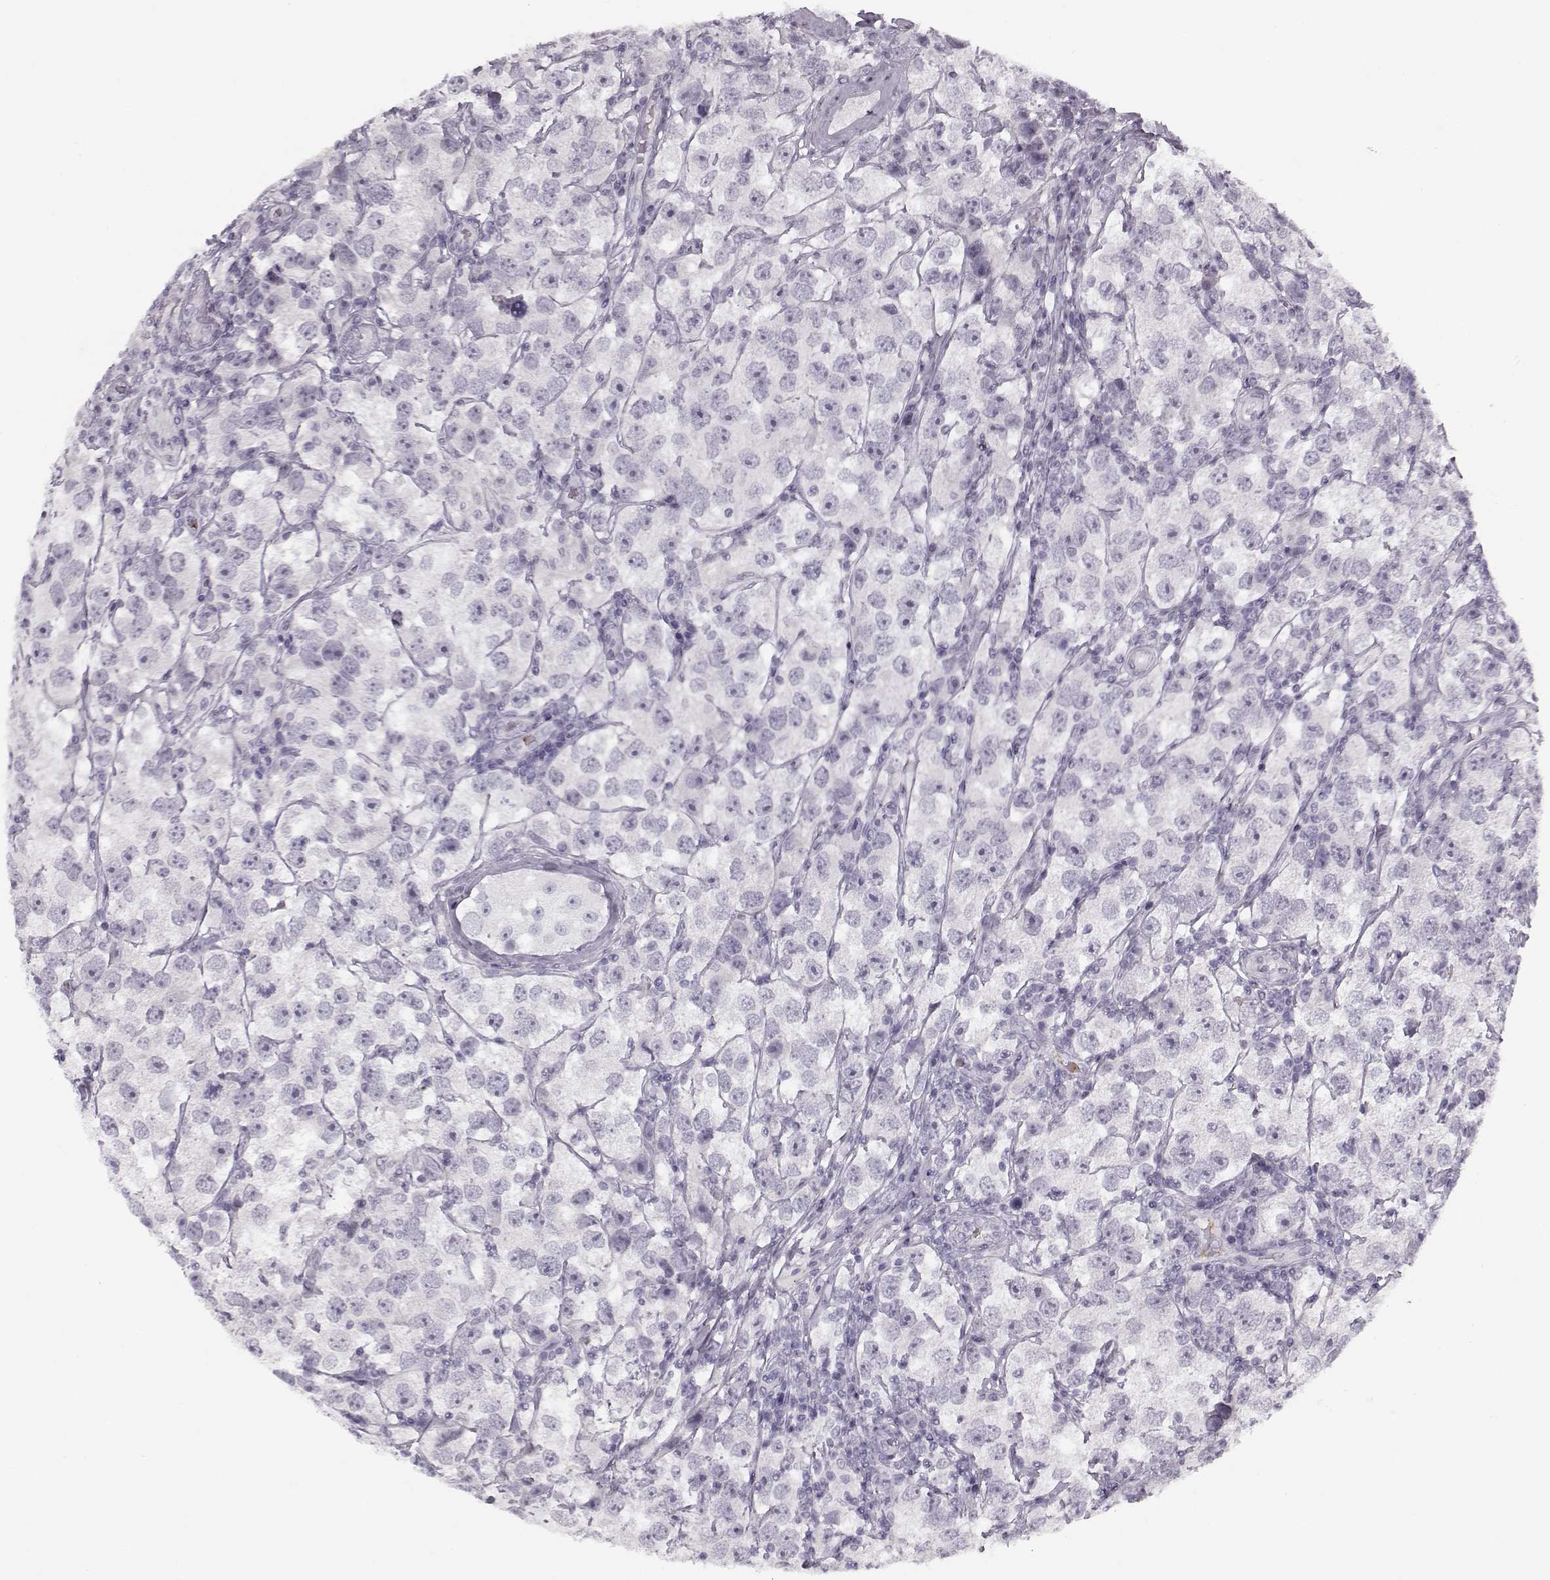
{"staining": {"intensity": "negative", "quantity": "none", "location": "none"}, "tissue": "testis cancer", "cell_type": "Tumor cells", "image_type": "cancer", "snomed": [{"axis": "morphology", "description": "Seminoma, NOS"}, {"axis": "topography", "description": "Testis"}], "caption": "This is an immunohistochemistry image of testis cancer (seminoma). There is no positivity in tumor cells.", "gene": "SNCA", "patient": {"sex": "male", "age": 26}}